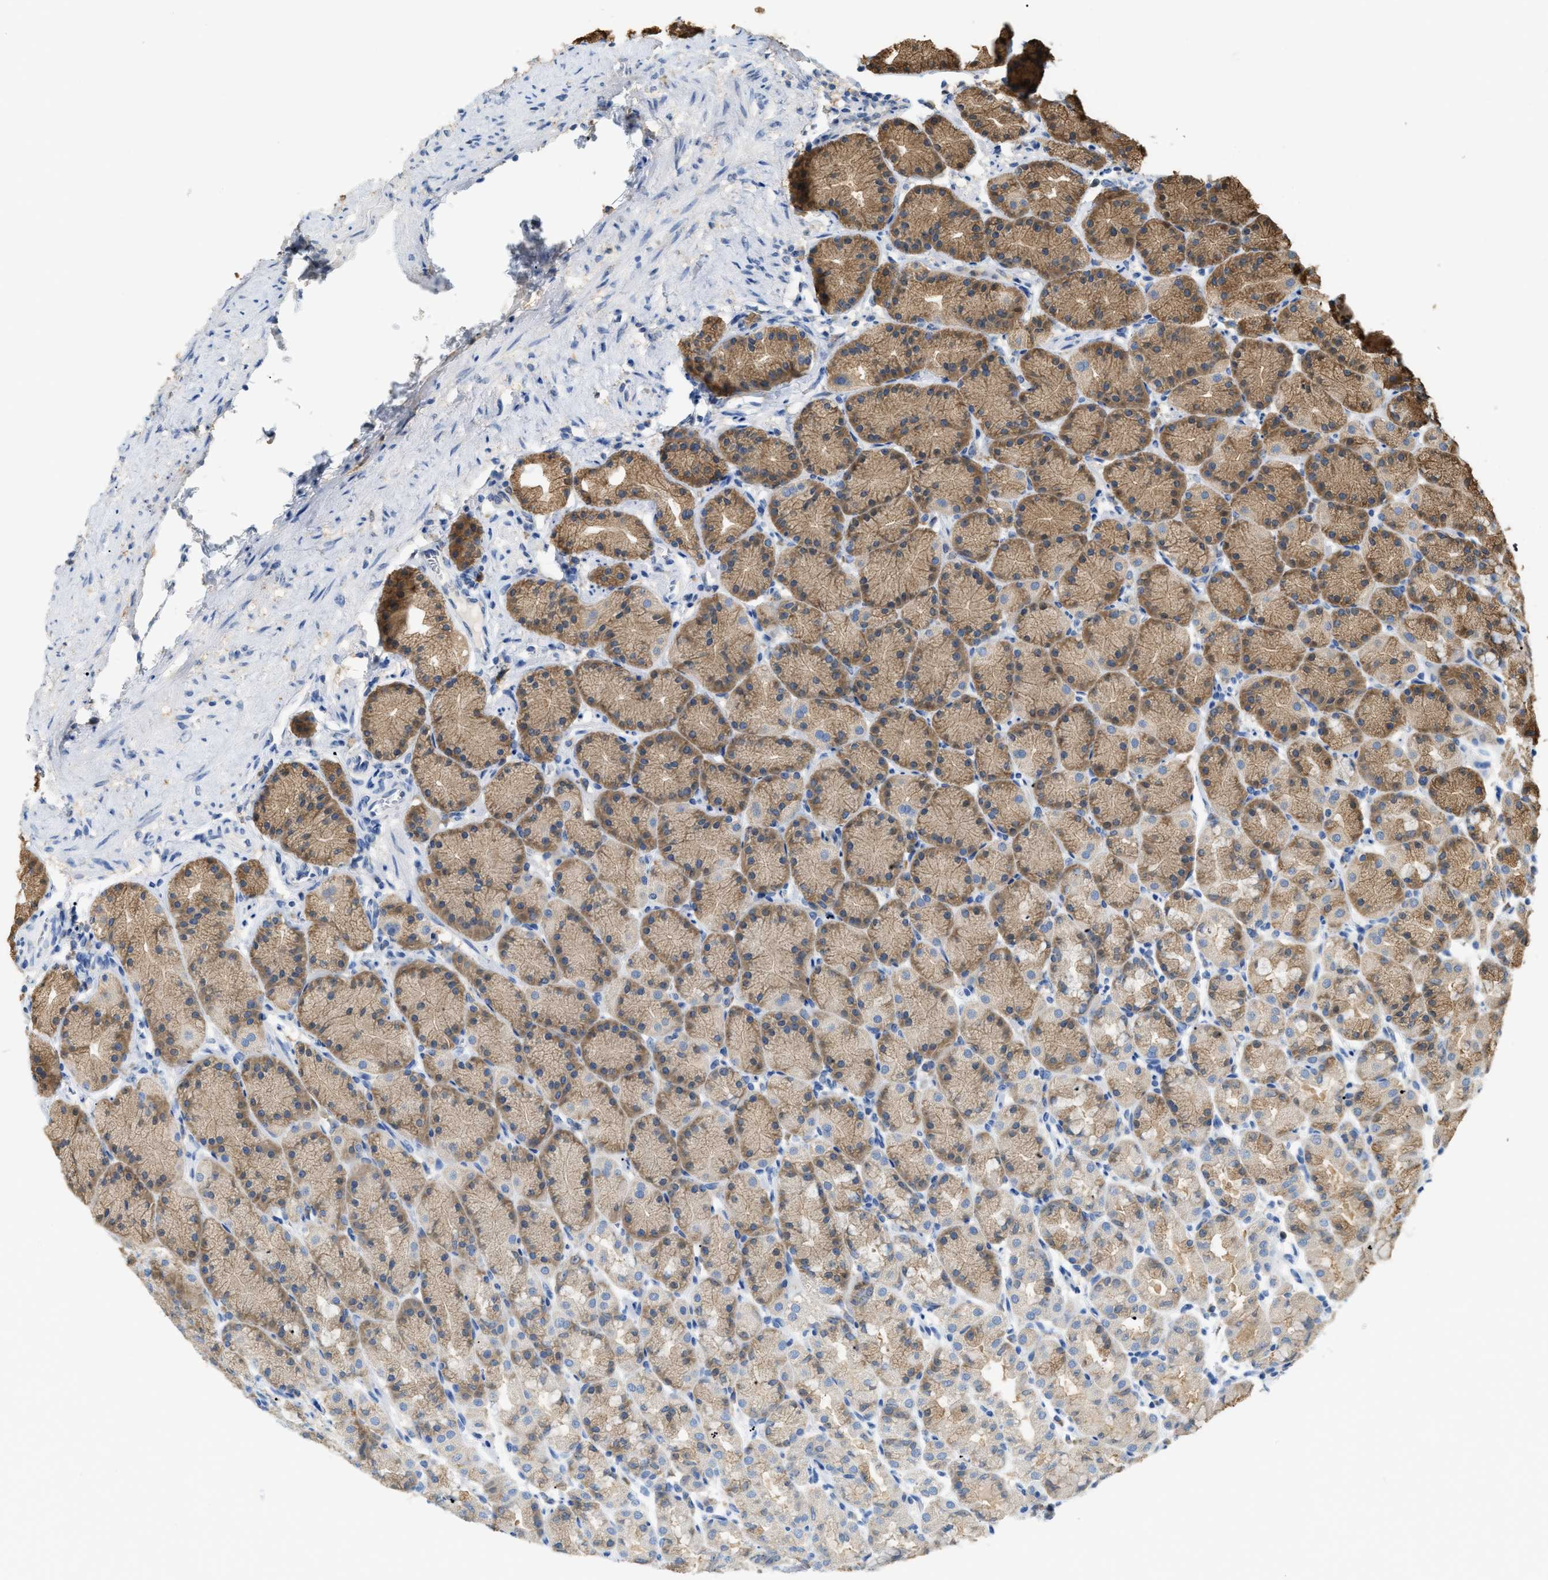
{"staining": {"intensity": "moderate", "quantity": ">75%", "location": "cytoplasmic/membranous"}, "tissue": "stomach", "cell_type": "Glandular cells", "image_type": "normal", "snomed": [{"axis": "morphology", "description": "Normal tissue, NOS"}, {"axis": "topography", "description": "Stomach"}], "caption": "Glandular cells reveal medium levels of moderate cytoplasmic/membranous staining in approximately >75% of cells in unremarkable stomach.", "gene": "GCN1", "patient": {"sex": "male", "age": 42}}